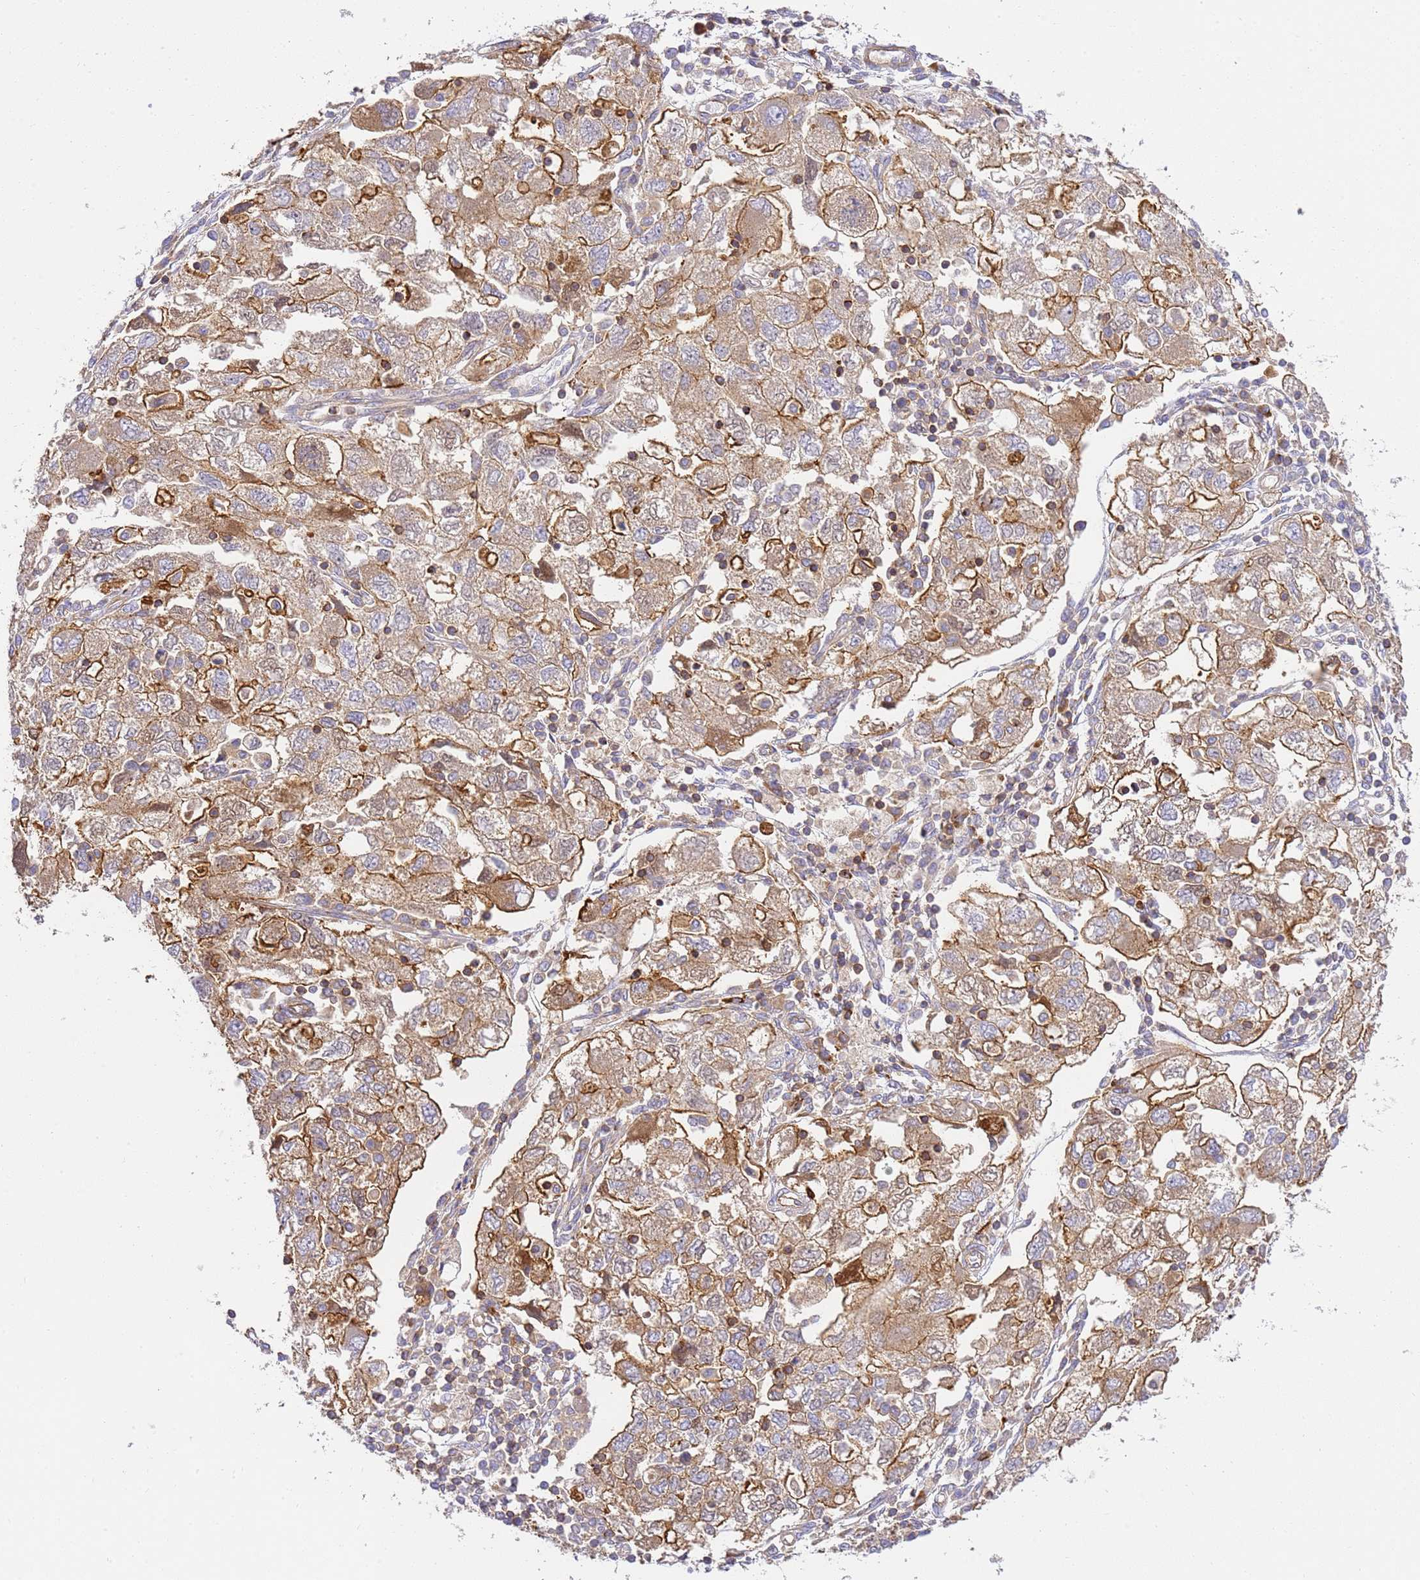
{"staining": {"intensity": "moderate", "quantity": "25%-75%", "location": "cytoplasmic/membranous"}, "tissue": "ovarian cancer", "cell_type": "Tumor cells", "image_type": "cancer", "snomed": [{"axis": "morphology", "description": "Carcinoma, NOS"}, {"axis": "morphology", "description": "Cystadenocarcinoma, serous, NOS"}, {"axis": "topography", "description": "Ovary"}], "caption": "Human serous cystadenocarcinoma (ovarian) stained with a brown dye demonstrates moderate cytoplasmic/membranous positive positivity in approximately 25%-75% of tumor cells.", "gene": "EFCAB8", "patient": {"sex": "female", "age": 69}}